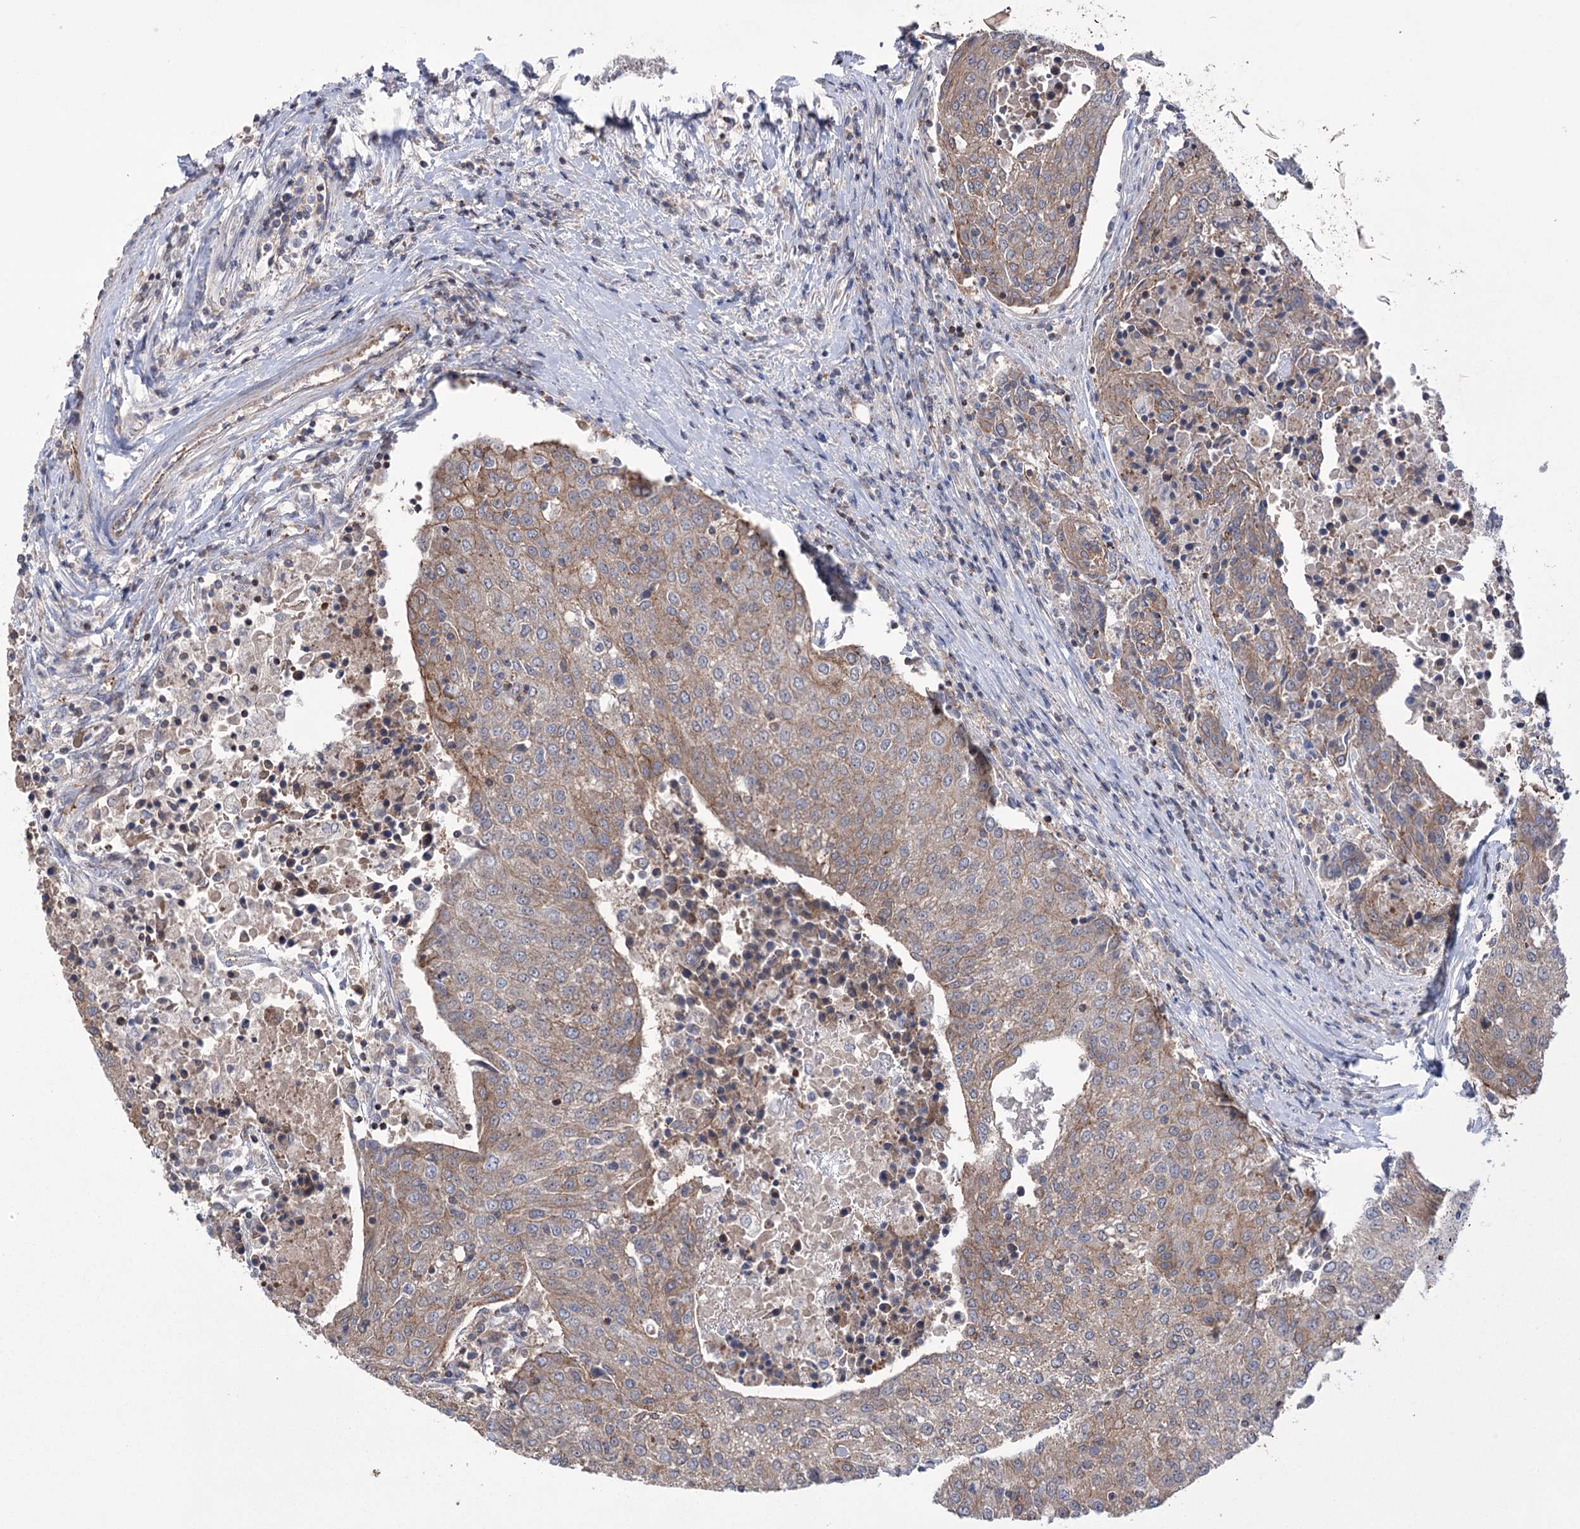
{"staining": {"intensity": "weak", "quantity": "25%-75%", "location": "cytoplasmic/membranous"}, "tissue": "urothelial cancer", "cell_type": "Tumor cells", "image_type": "cancer", "snomed": [{"axis": "morphology", "description": "Urothelial carcinoma, High grade"}, {"axis": "topography", "description": "Urinary bladder"}], "caption": "Tumor cells reveal low levels of weak cytoplasmic/membranous expression in about 25%-75% of cells in human urothelial carcinoma (high-grade).", "gene": "TRIM71", "patient": {"sex": "female", "age": 85}}